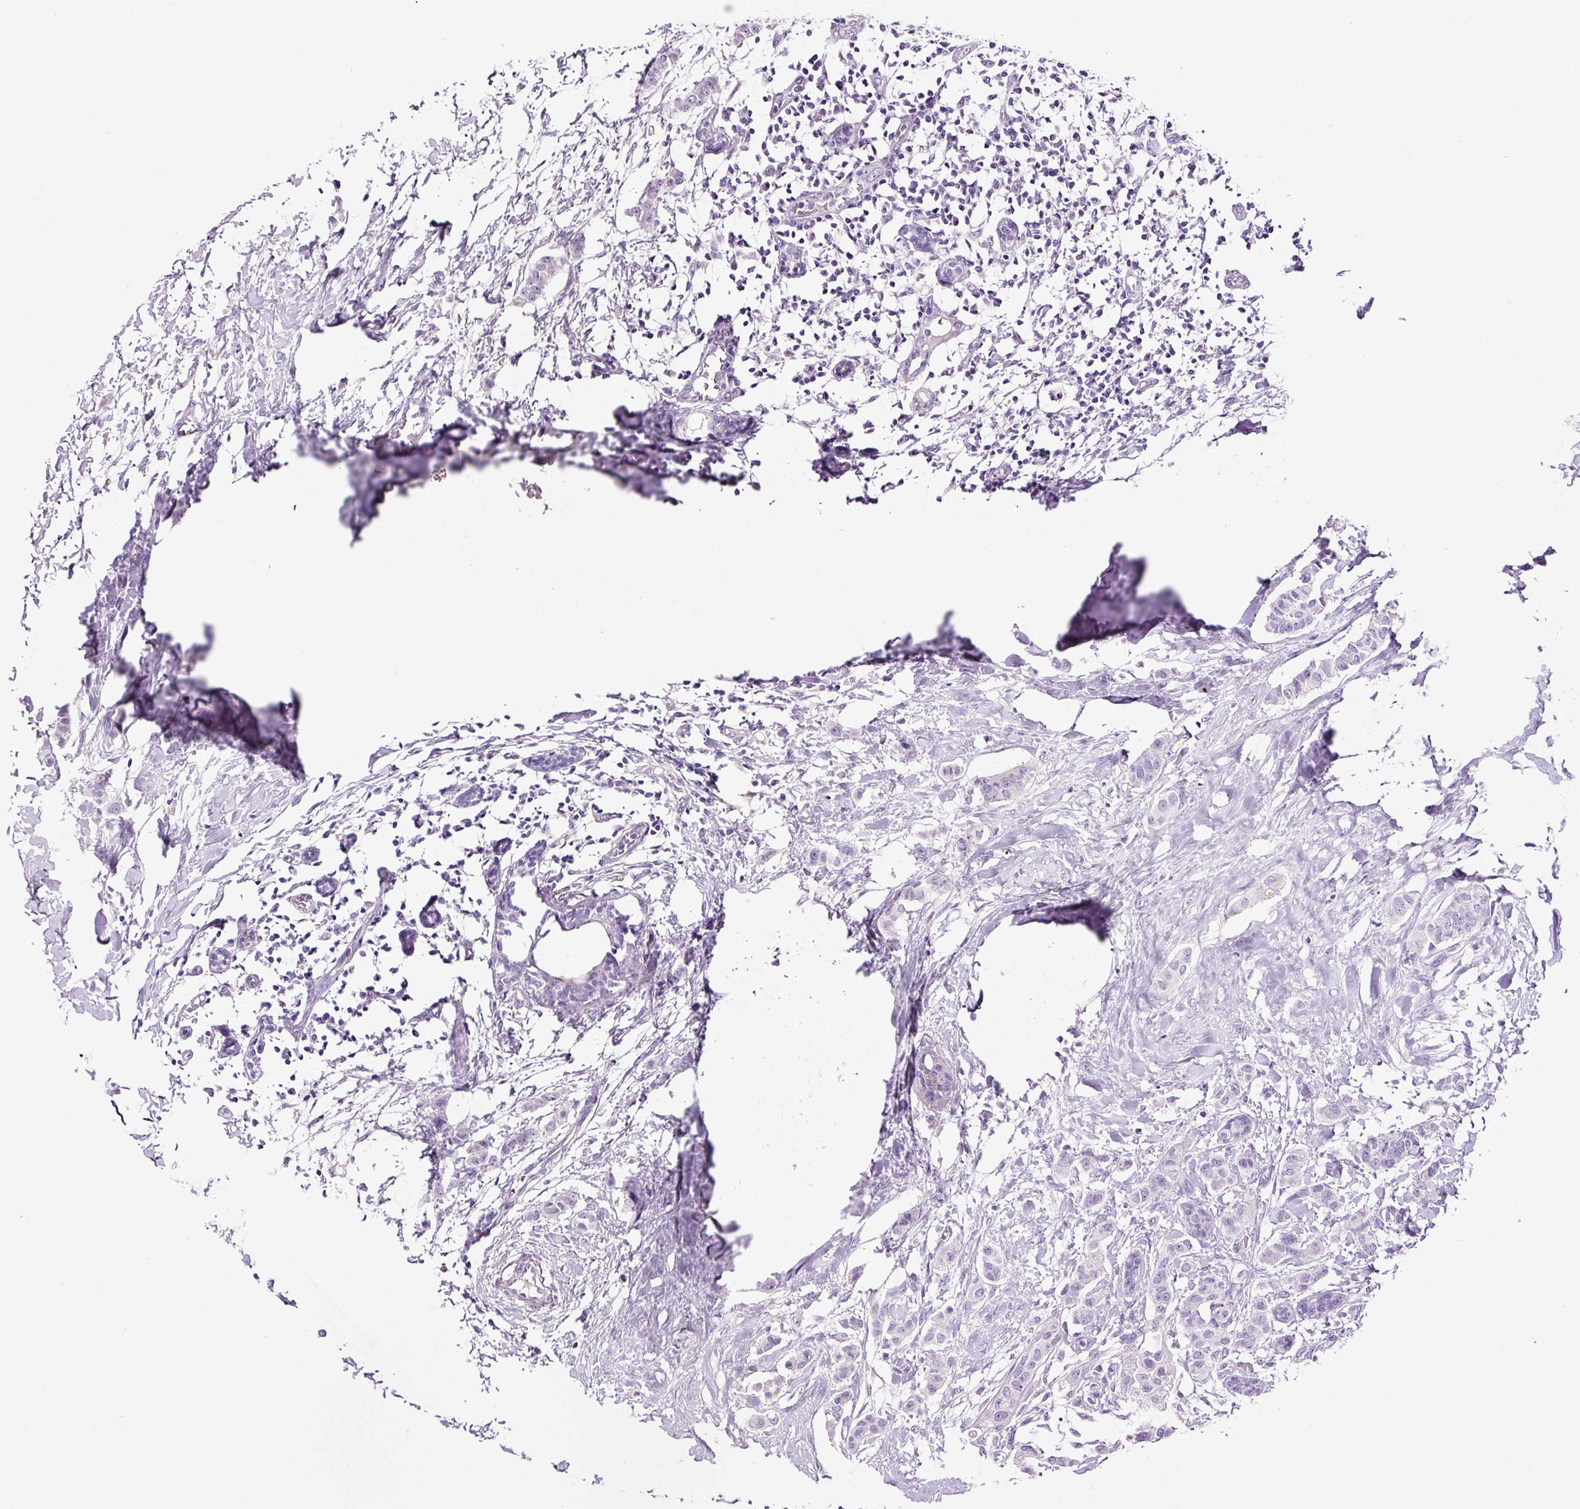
{"staining": {"intensity": "negative", "quantity": "none", "location": "none"}, "tissue": "breast cancer", "cell_type": "Tumor cells", "image_type": "cancer", "snomed": [{"axis": "morphology", "description": "Duct carcinoma"}, {"axis": "topography", "description": "Breast"}], "caption": "Tumor cells are negative for brown protein staining in breast intraductal carcinoma.", "gene": "PAM", "patient": {"sex": "female", "age": 40}}